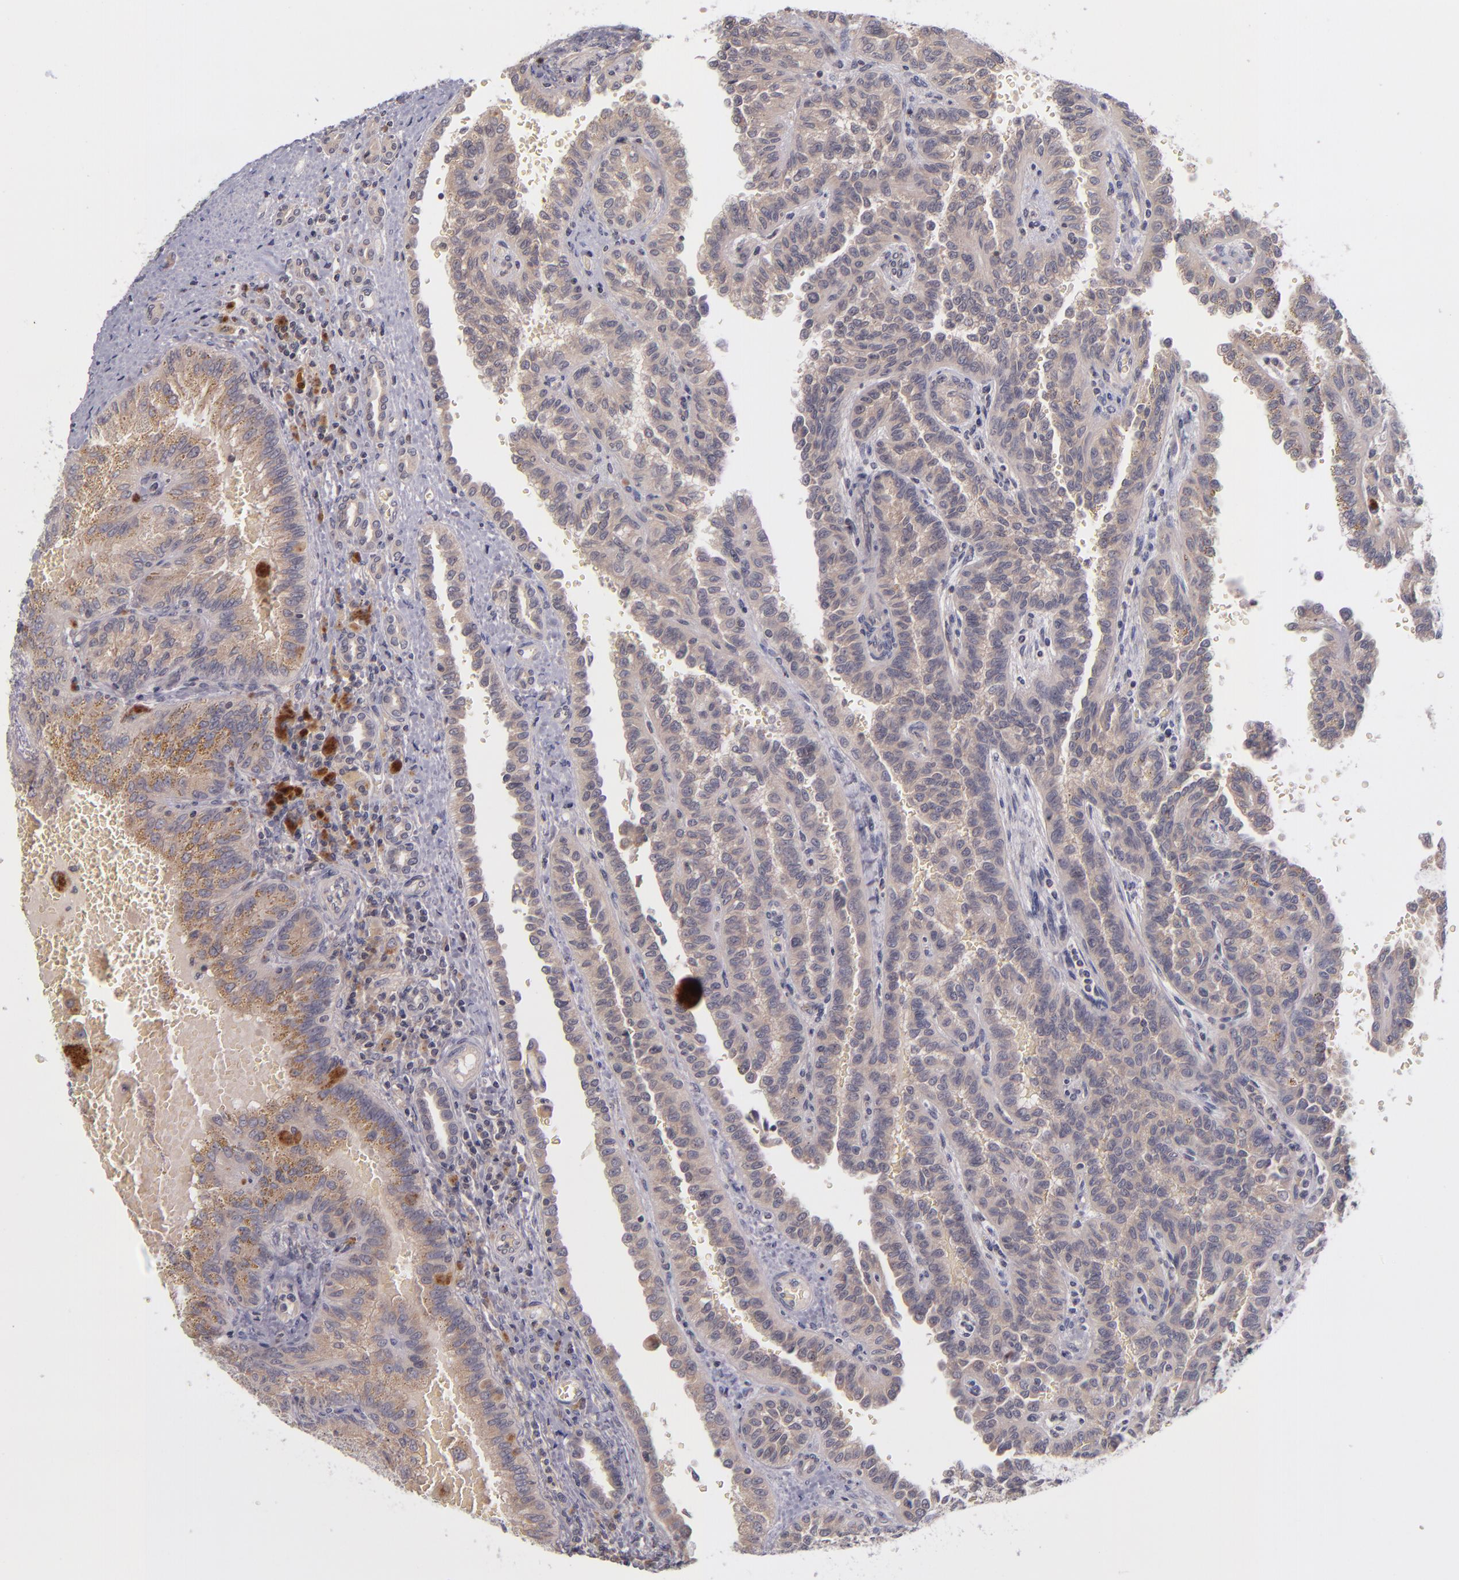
{"staining": {"intensity": "weak", "quantity": ">75%", "location": "cytoplasmic/membranous"}, "tissue": "renal cancer", "cell_type": "Tumor cells", "image_type": "cancer", "snomed": [{"axis": "morphology", "description": "Inflammation, NOS"}, {"axis": "morphology", "description": "Adenocarcinoma, NOS"}, {"axis": "topography", "description": "Kidney"}], "caption": "Weak cytoplasmic/membranous staining is seen in approximately >75% of tumor cells in renal cancer.", "gene": "TSC2", "patient": {"sex": "male", "age": 68}}